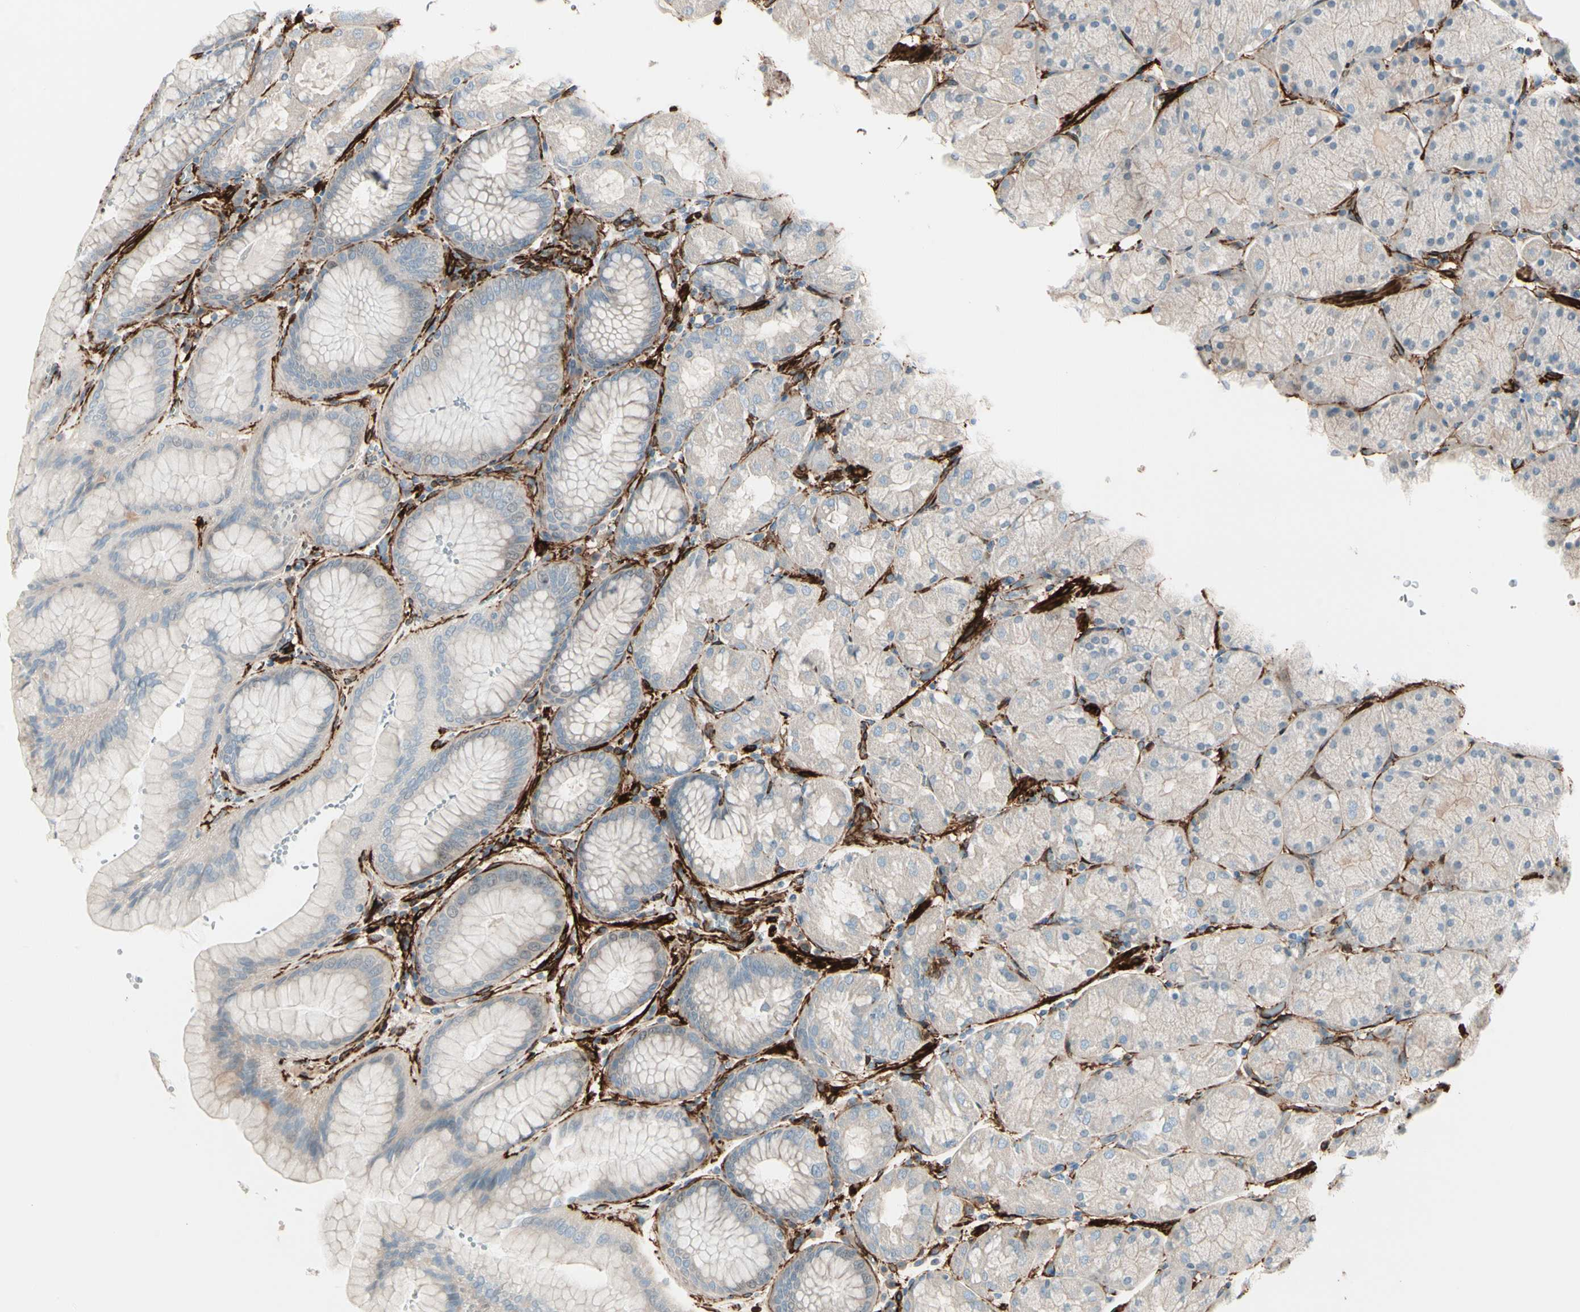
{"staining": {"intensity": "weak", "quantity": "25%-75%", "location": "cytoplasmic/membranous"}, "tissue": "stomach", "cell_type": "Glandular cells", "image_type": "normal", "snomed": [{"axis": "morphology", "description": "Normal tissue, NOS"}, {"axis": "topography", "description": "Stomach, upper"}, {"axis": "topography", "description": "Stomach"}], "caption": "A brown stain labels weak cytoplasmic/membranous staining of a protein in glandular cells of normal human stomach. The staining was performed using DAB (3,3'-diaminobenzidine), with brown indicating positive protein expression. Nuclei are stained blue with hematoxylin.", "gene": "CALD1", "patient": {"sex": "male", "age": 76}}